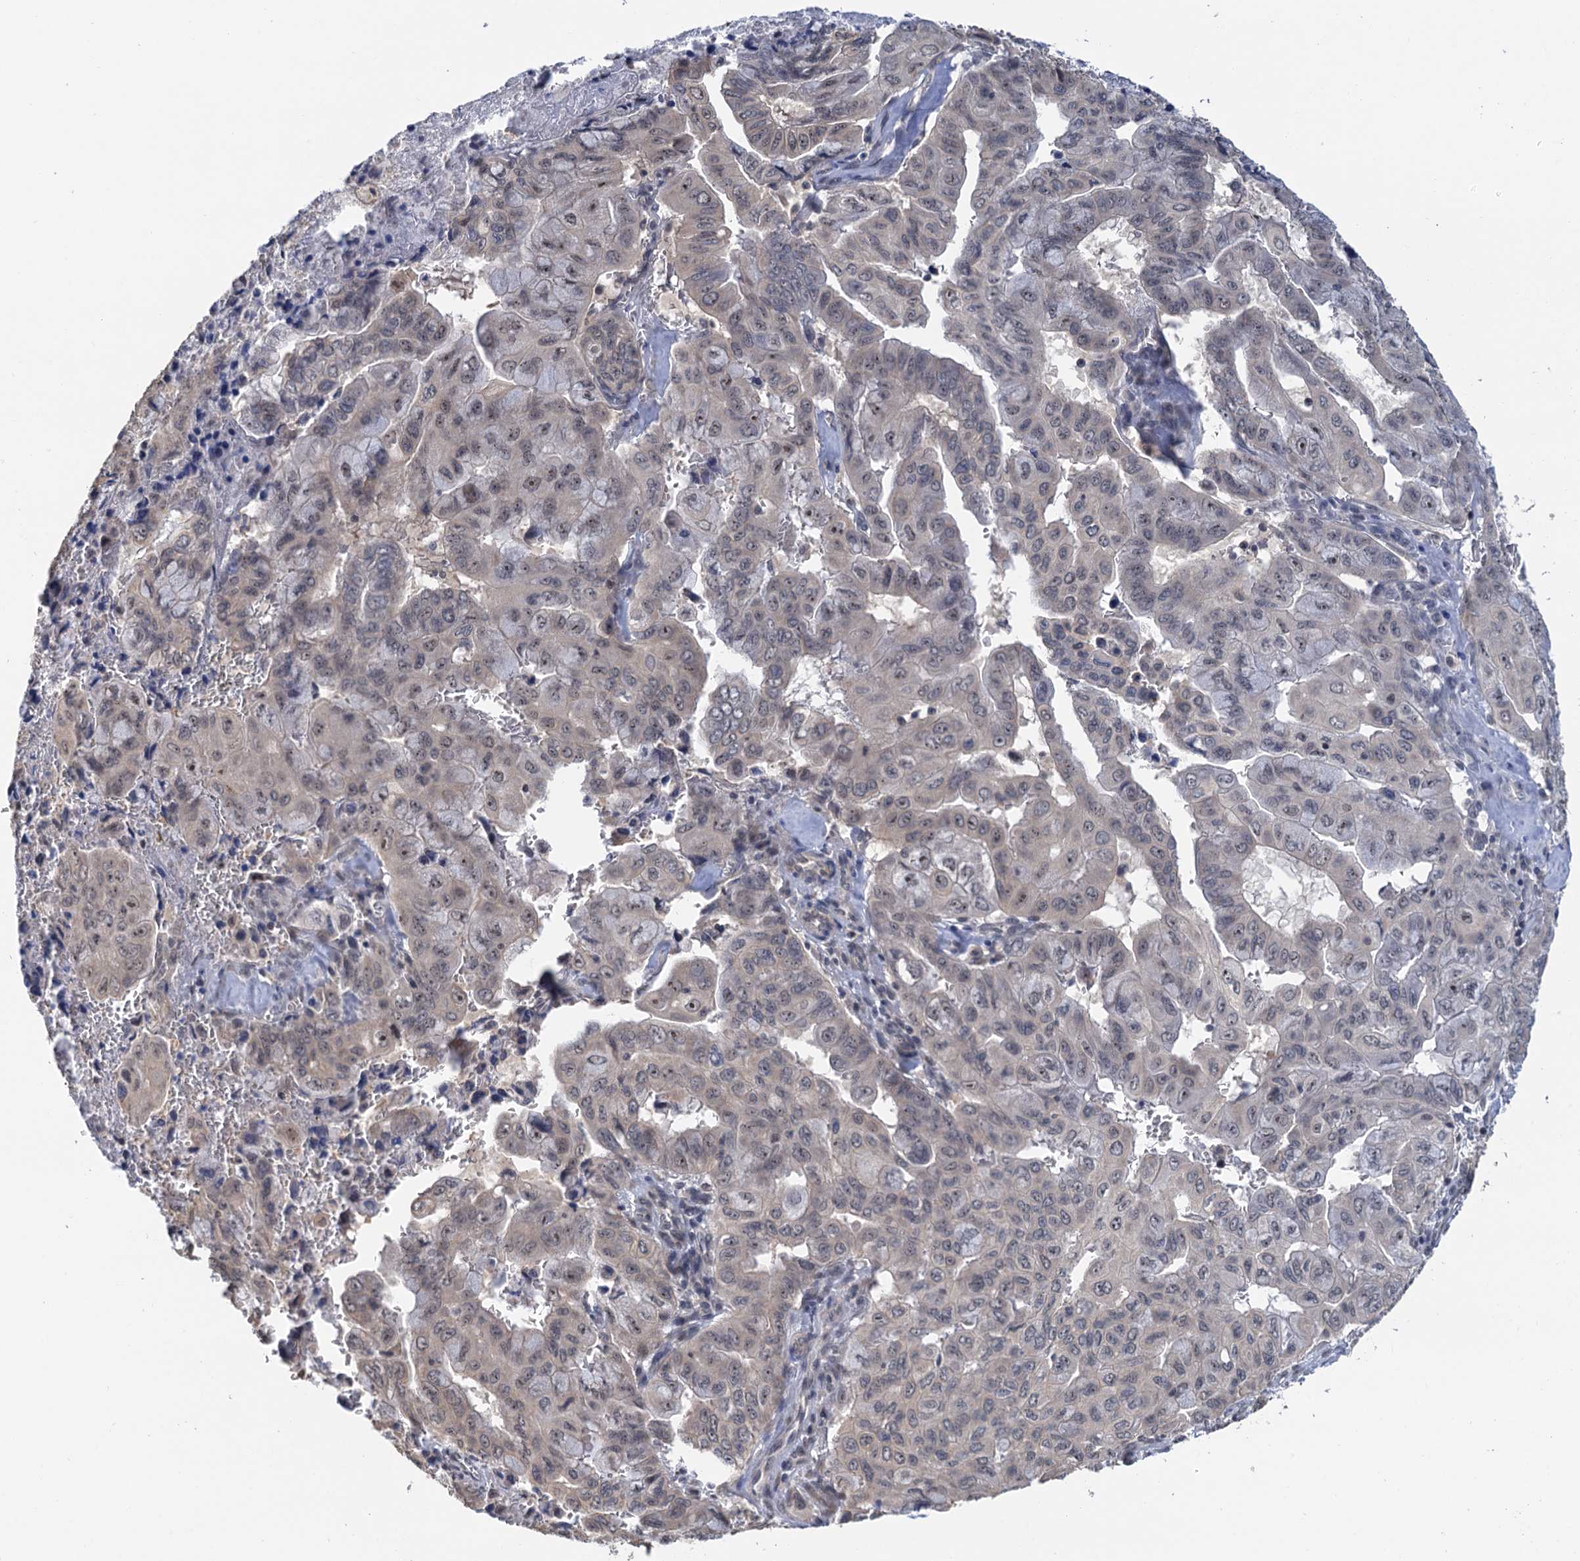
{"staining": {"intensity": "weak", "quantity": "25%-75%", "location": "nuclear"}, "tissue": "pancreatic cancer", "cell_type": "Tumor cells", "image_type": "cancer", "snomed": [{"axis": "morphology", "description": "Adenocarcinoma, NOS"}, {"axis": "topography", "description": "Pancreas"}], "caption": "Protein staining of pancreatic cancer (adenocarcinoma) tissue demonstrates weak nuclear positivity in approximately 25%-75% of tumor cells.", "gene": "NAT10", "patient": {"sex": "male", "age": 51}}